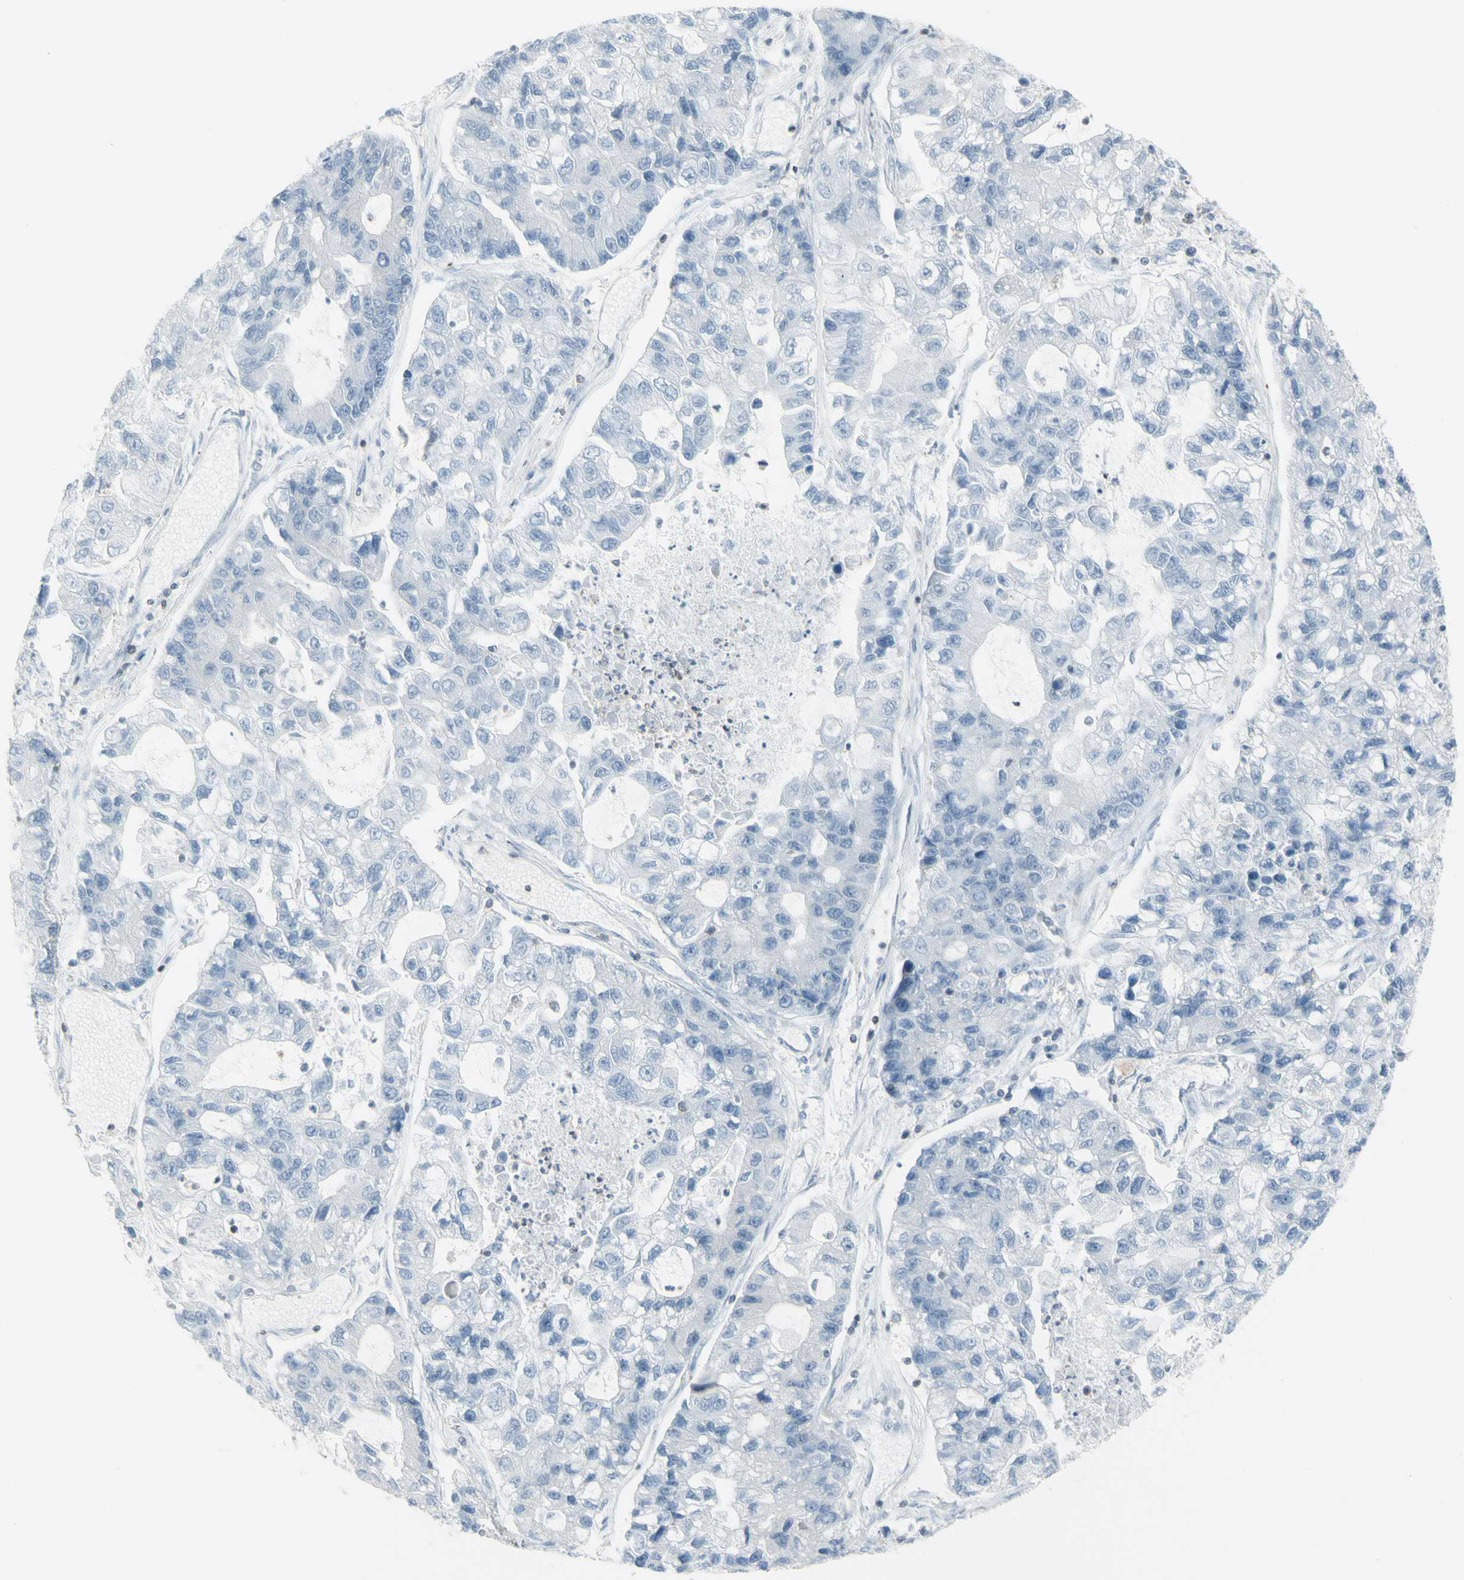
{"staining": {"intensity": "negative", "quantity": "none", "location": "none"}, "tissue": "lung cancer", "cell_type": "Tumor cells", "image_type": "cancer", "snomed": [{"axis": "morphology", "description": "Adenocarcinoma, NOS"}, {"axis": "topography", "description": "Lung"}], "caption": "Immunohistochemistry (IHC) of lung adenocarcinoma exhibits no expression in tumor cells. (Stains: DAB IHC with hematoxylin counter stain, Microscopy: brightfield microscopy at high magnification).", "gene": "NRG1", "patient": {"sex": "female", "age": 51}}